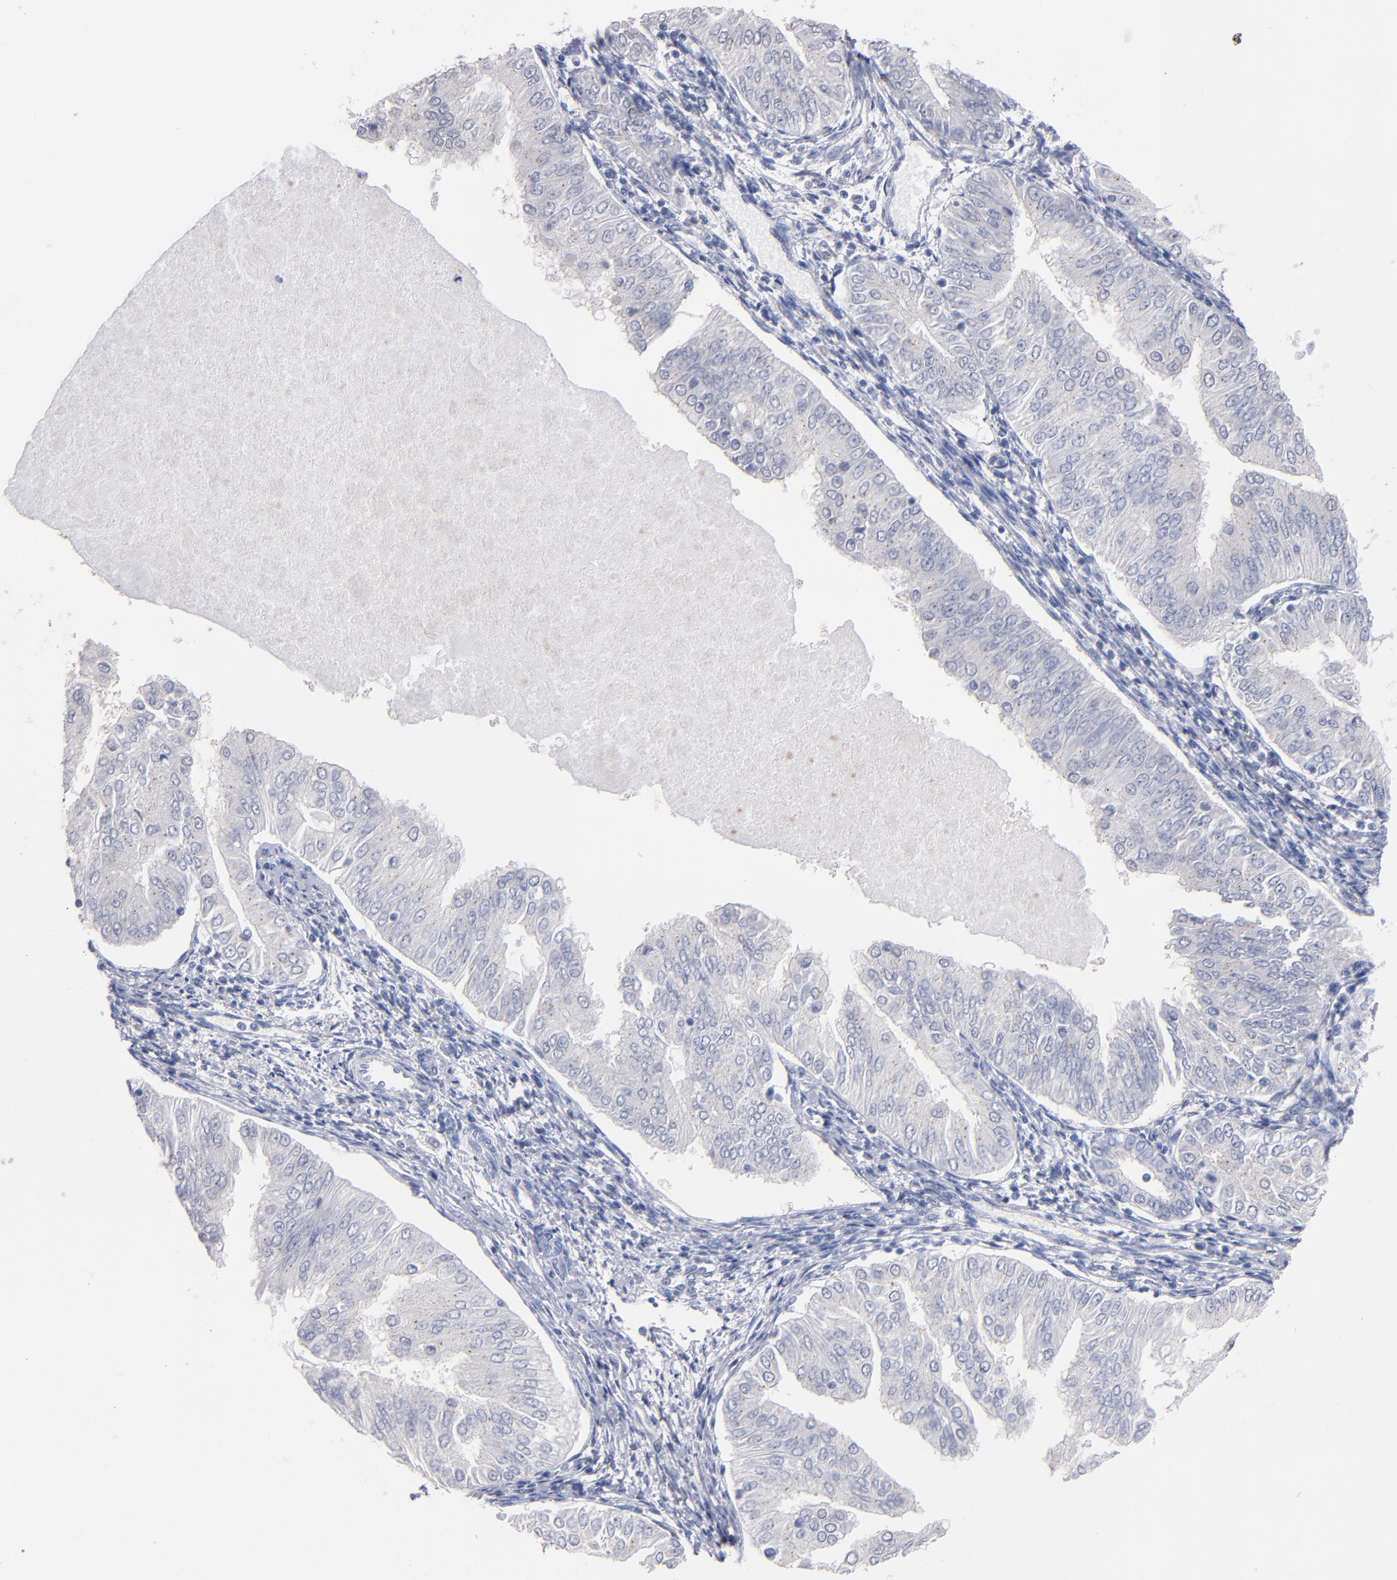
{"staining": {"intensity": "negative", "quantity": "none", "location": "none"}, "tissue": "endometrial cancer", "cell_type": "Tumor cells", "image_type": "cancer", "snomed": [{"axis": "morphology", "description": "Adenocarcinoma, NOS"}, {"axis": "topography", "description": "Endometrium"}], "caption": "Tumor cells are negative for brown protein staining in adenocarcinoma (endometrial).", "gene": "MN1", "patient": {"sex": "female", "age": 53}}